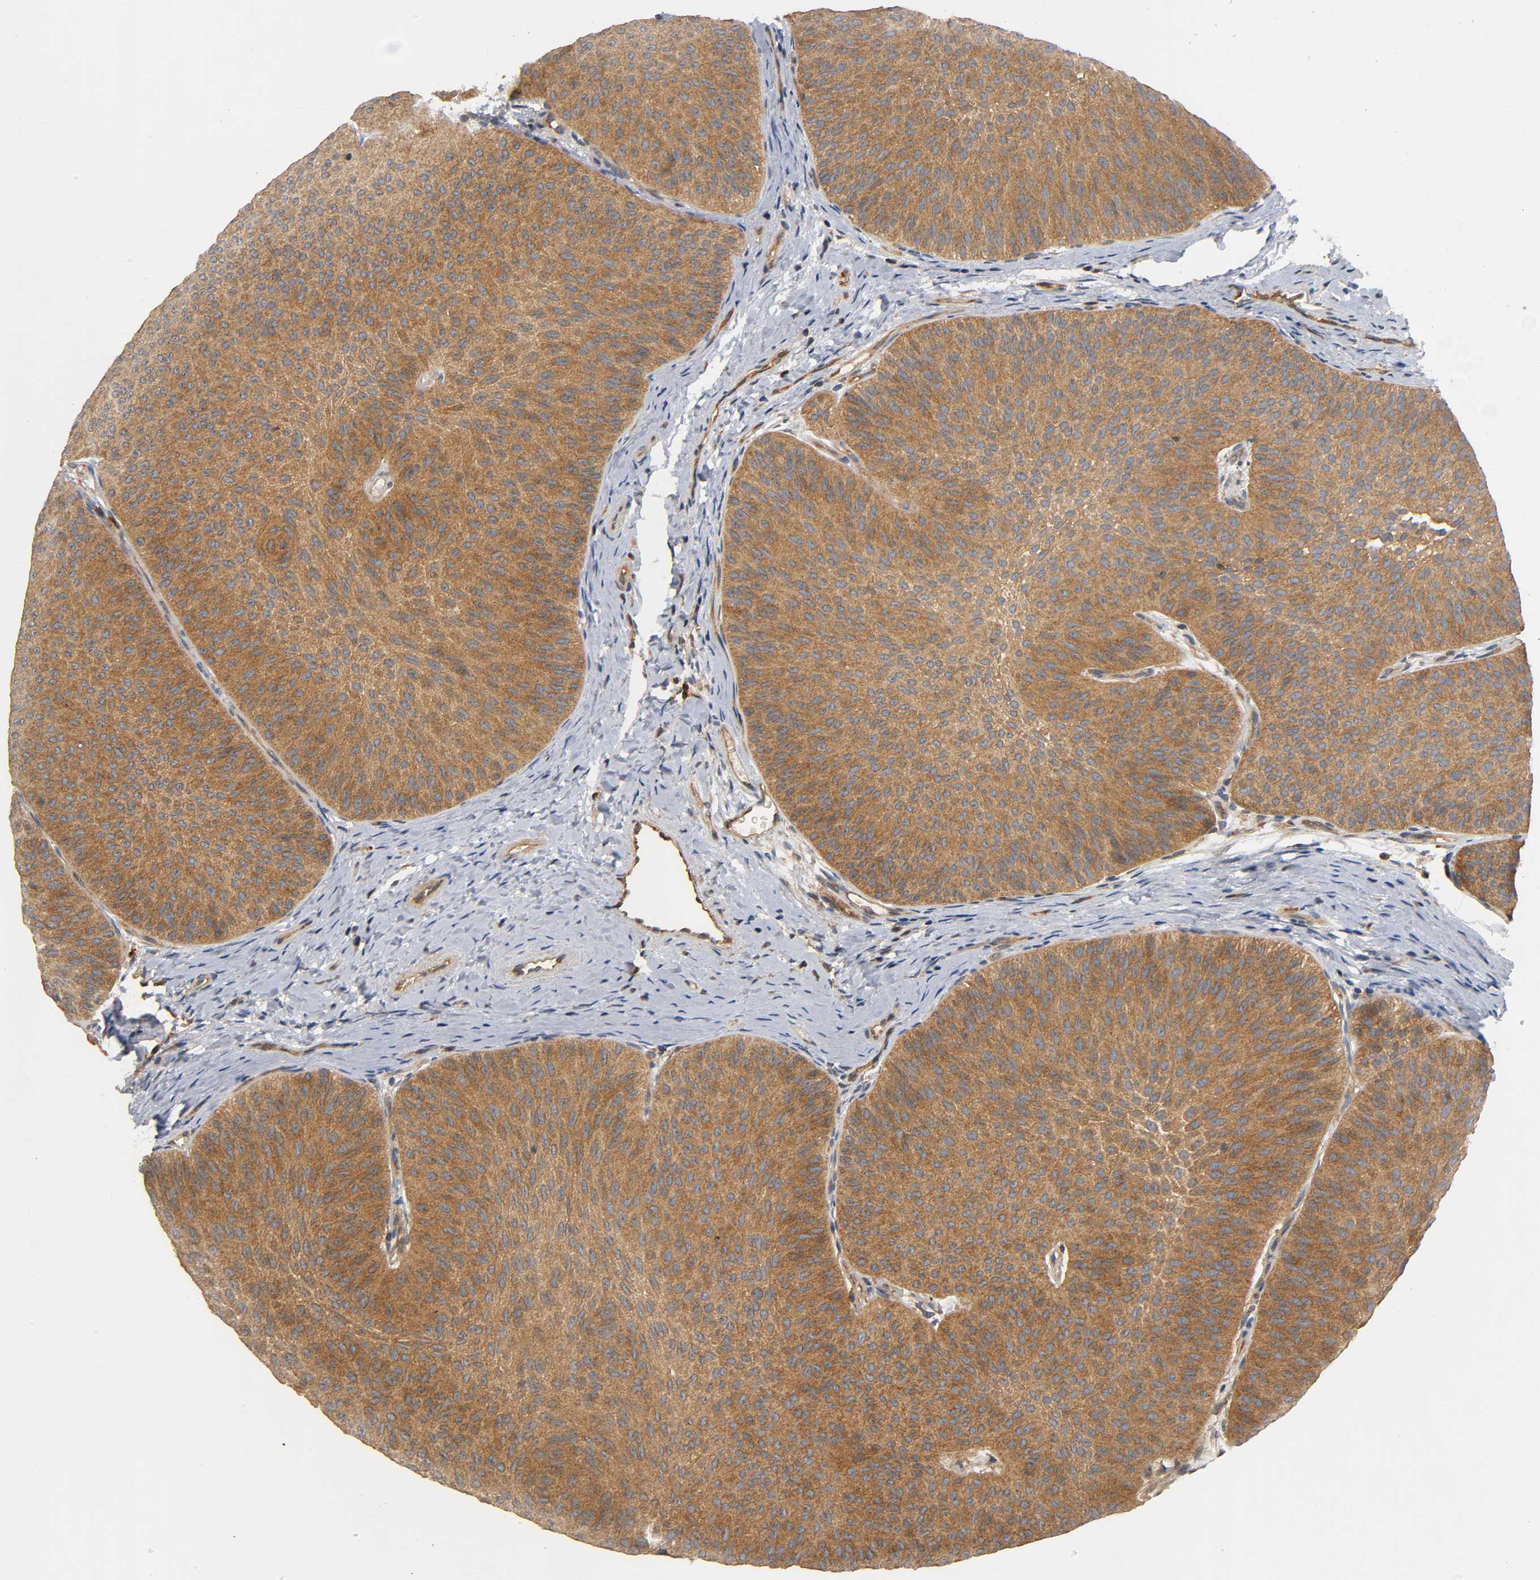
{"staining": {"intensity": "moderate", "quantity": ">75%", "location": "cytoplasmic/membranous"}, "tissue": "urothelial cancer", "cell_type": "Tumor cells", "image_type": "cancer", "snomed": [{"axis": "morphology", "description": "Urothelial carcinoma, Low grade"}, {"axis": "topography", "description": "Urinary bladder"}], "caption": "A micrograph showing moderate cytoplasmic/membranous staining in about >75% of tumor cells in low-grade urothelial carcinoma, as visualized by brown immunohistochemical staining.", "gene": "IKBKB", "patient": {"sex": "female", "age": 60}}